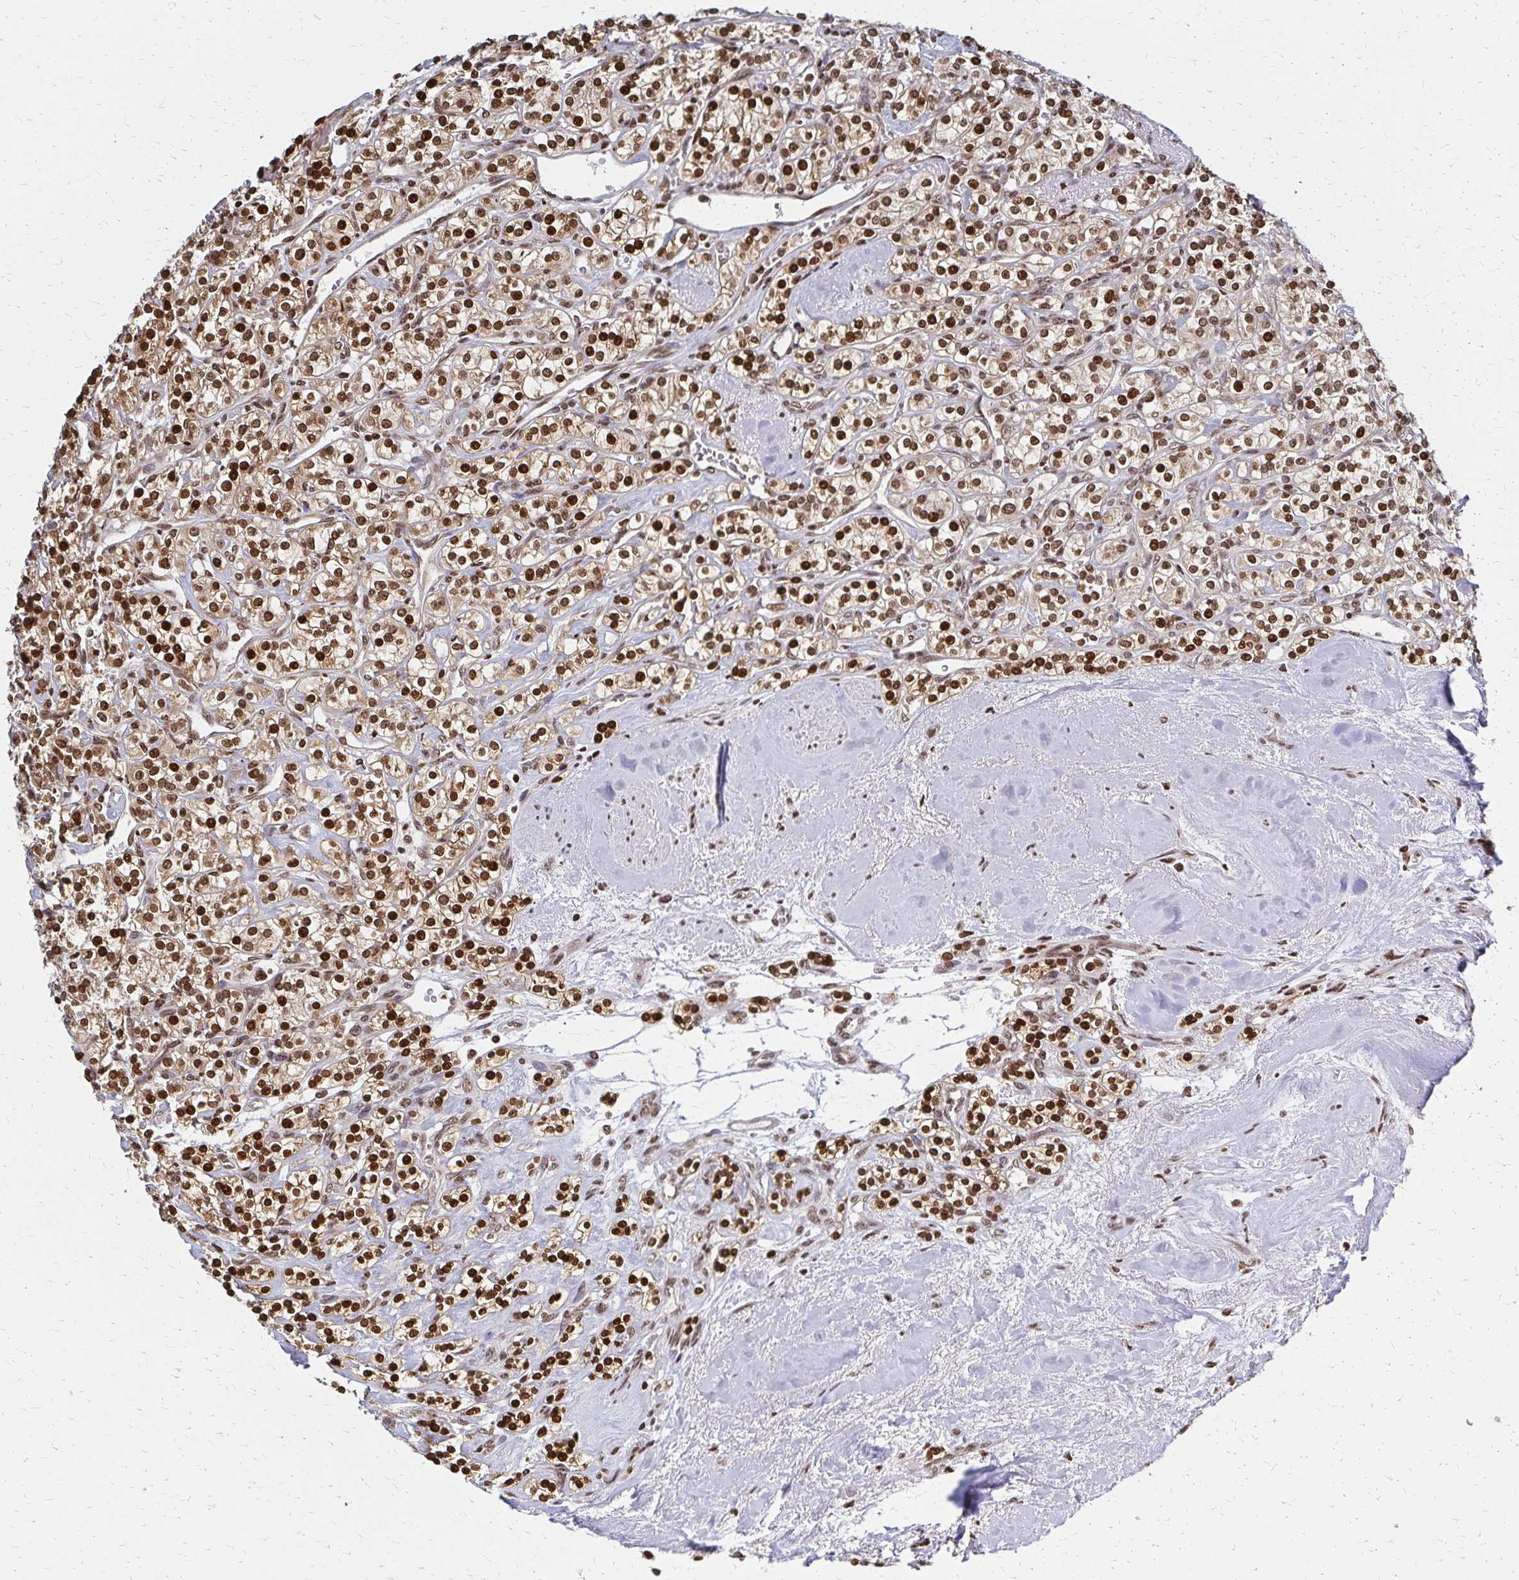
{"staining": {"intensity": "strong", "quantity": ">75%", "location": "cytoplasmic/membranous,nuclear"}, "tissue": "renal cancer", "cell_type": "Tumor cells", "image_type": "cancer", "snomed": [{"axis": "morphology", "description": "Adenocarcinoma, NOS"}, {"axis": "topography", "description": "Kidney"}], "caption": "Protein positivity by IHC exhibits strong cytoplasmic/membranous and nuclear staining in approximately >75% of tumor cells in renal adenocarcinoma. (Brightfield microscopy of DAB IHC at high magnification).", "gene": "HOXA9", "patient": {"sex": "male", "age": 77}}